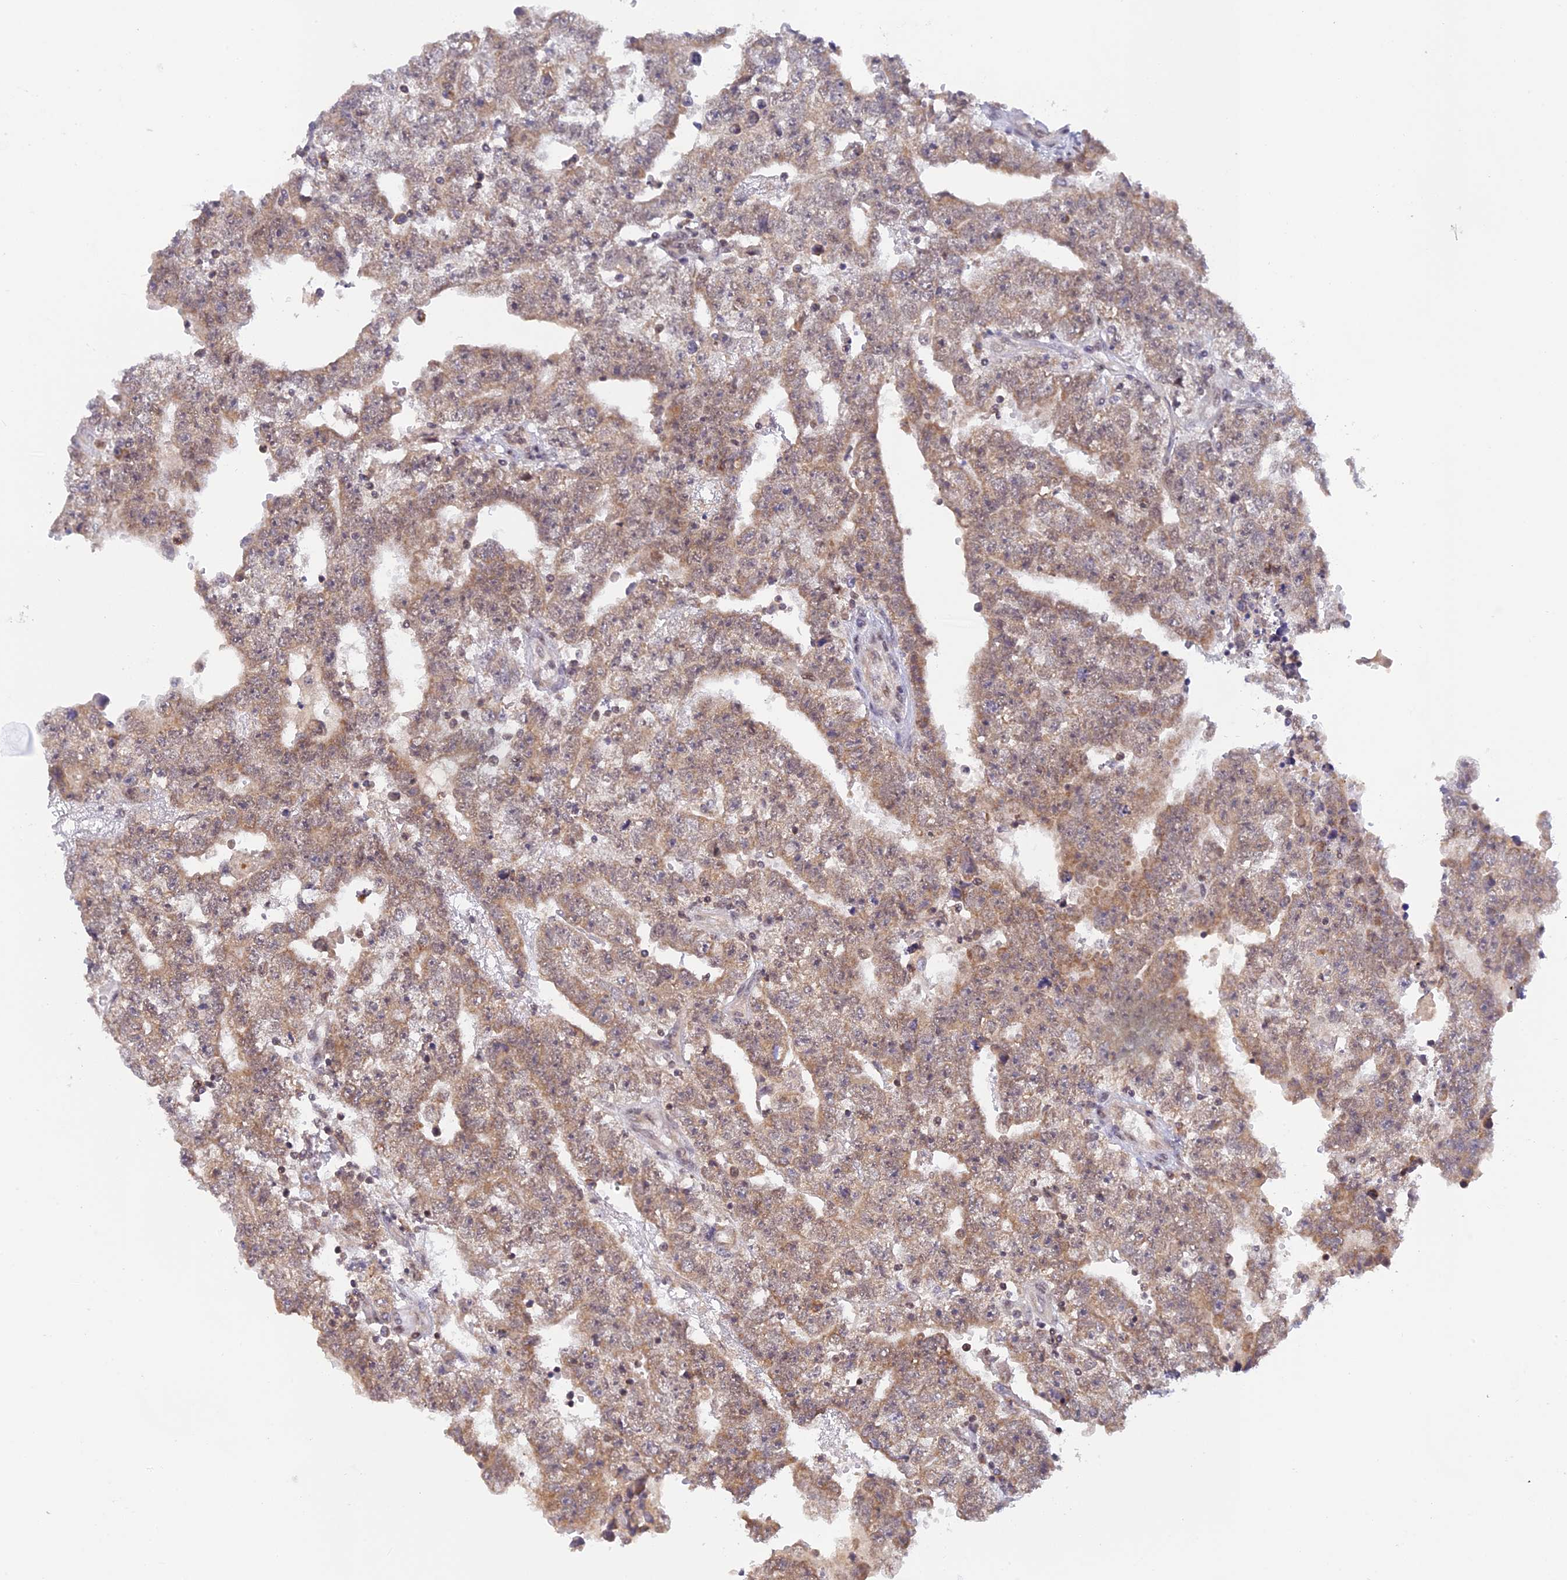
{"staining": {"intensity": "weak", "quantity": ">75%", "location": "cytoplasmic/membranous"}, "tissue": "testis cancer", "cell_type": "Tumor cells", "image_type": "cancer", "snomed": [{"axis": "morphology", "description": "Carcinoma, Embryonal, NOS"}, {"axis": "topography", "description": "Testis"}], "caption": "Embryonal carcinoma (testis) tissue displays weak cytoplasmic/membranous expression in approximately >75% of tumor cells", "gene": "PEX16", "patient": {"sex": "male", "age": 25}}